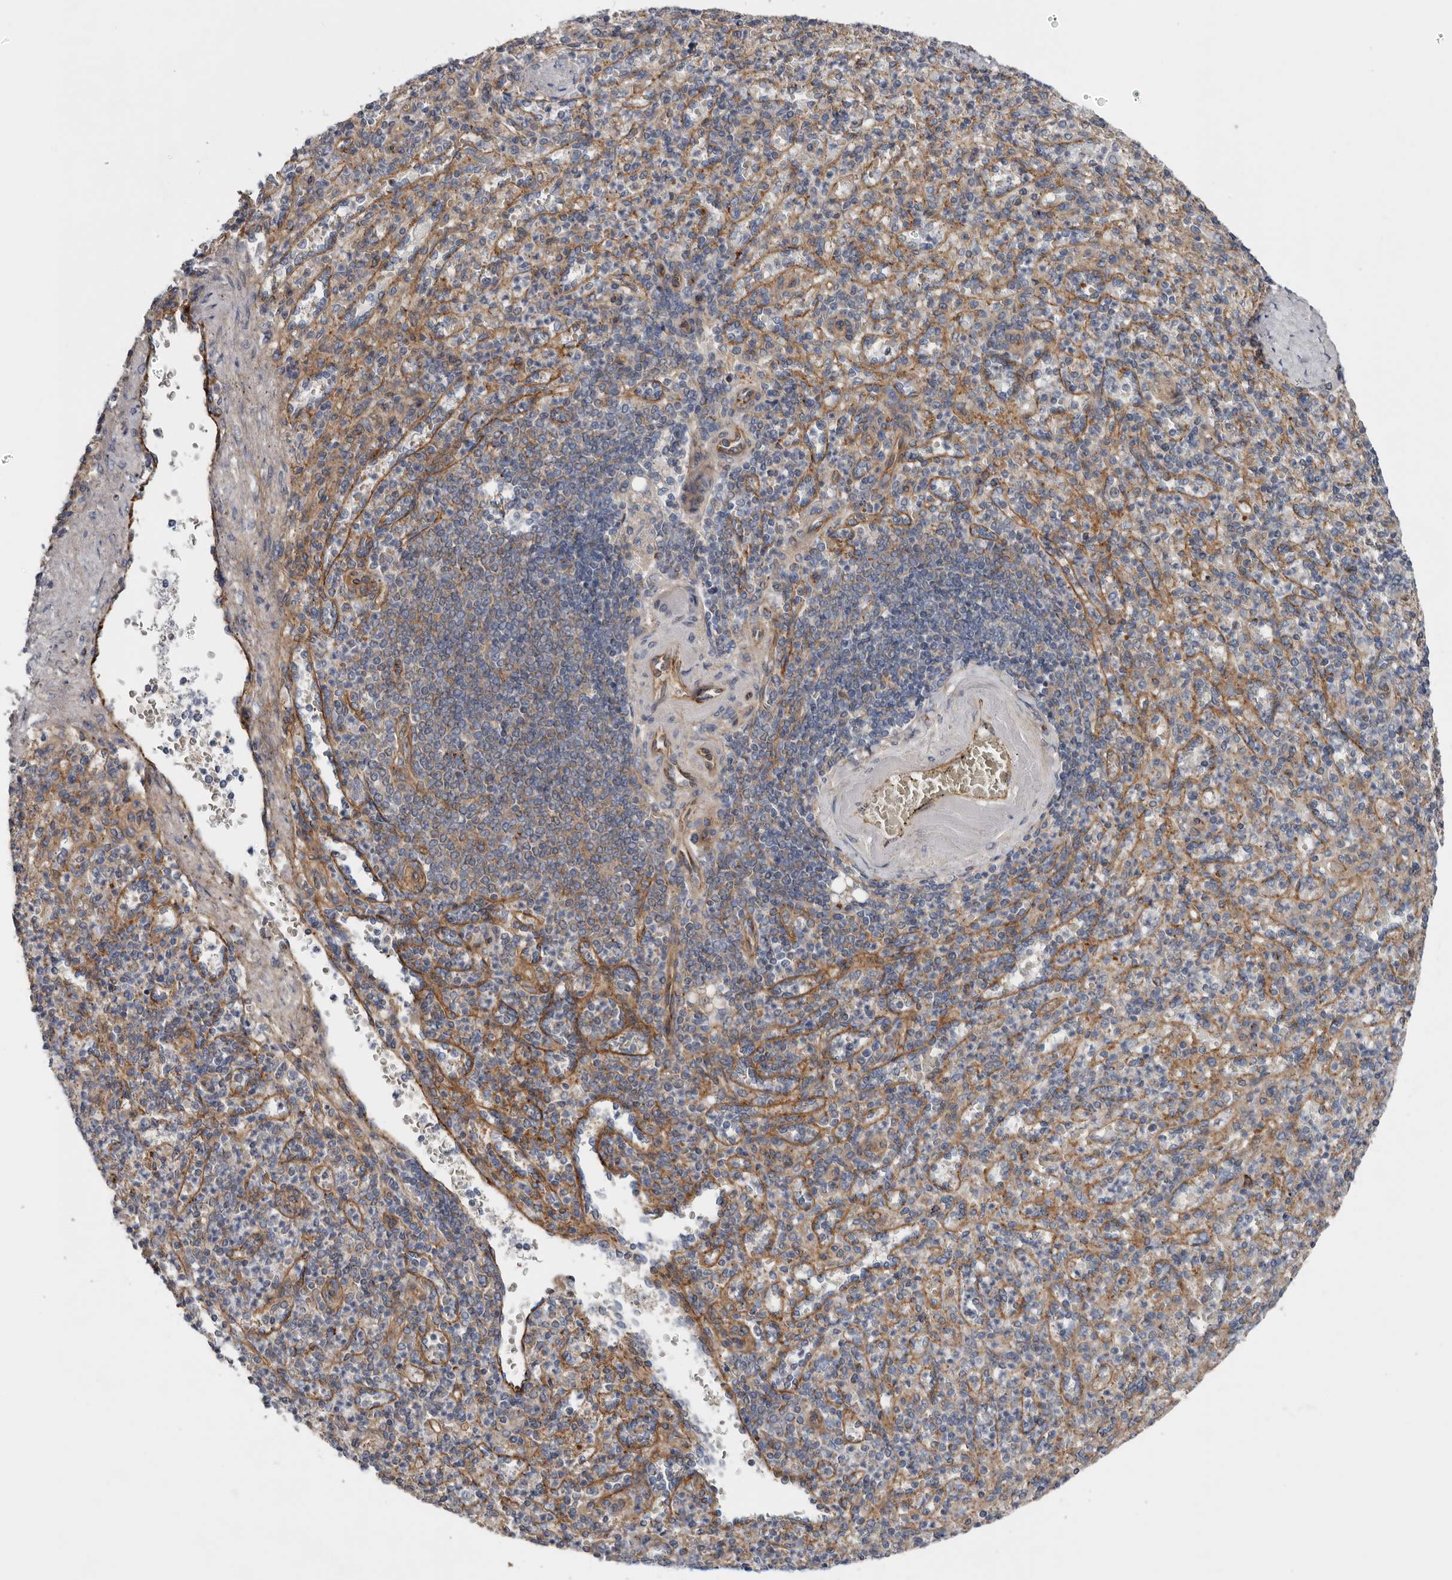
{"staining": {"intensity": "weak", "quantity": "<25%", "location": "cytoplasmic/membranous"}, "tissue": "spleen", "cell_type": "Cells in red pulp", "image_type": "normal", "snomed": [{"axis": "morphology", "description": "Normal tissue, NOS"}, {"axis": "topography", "description": "Spleen"}], "caption": "This histopathology image is of benign spleen stained with immunohistochemistry to label a protein in brown with the nuclei are counter-stained blue. There is no expression in cells in red pulp. (DAB (3,3'-diaminobenzidine) immunohistochemistry (IHC) with hematoxylin counter stain).", "gene": "LUZP1", "patient": {"sex": "female", "age": 74}}